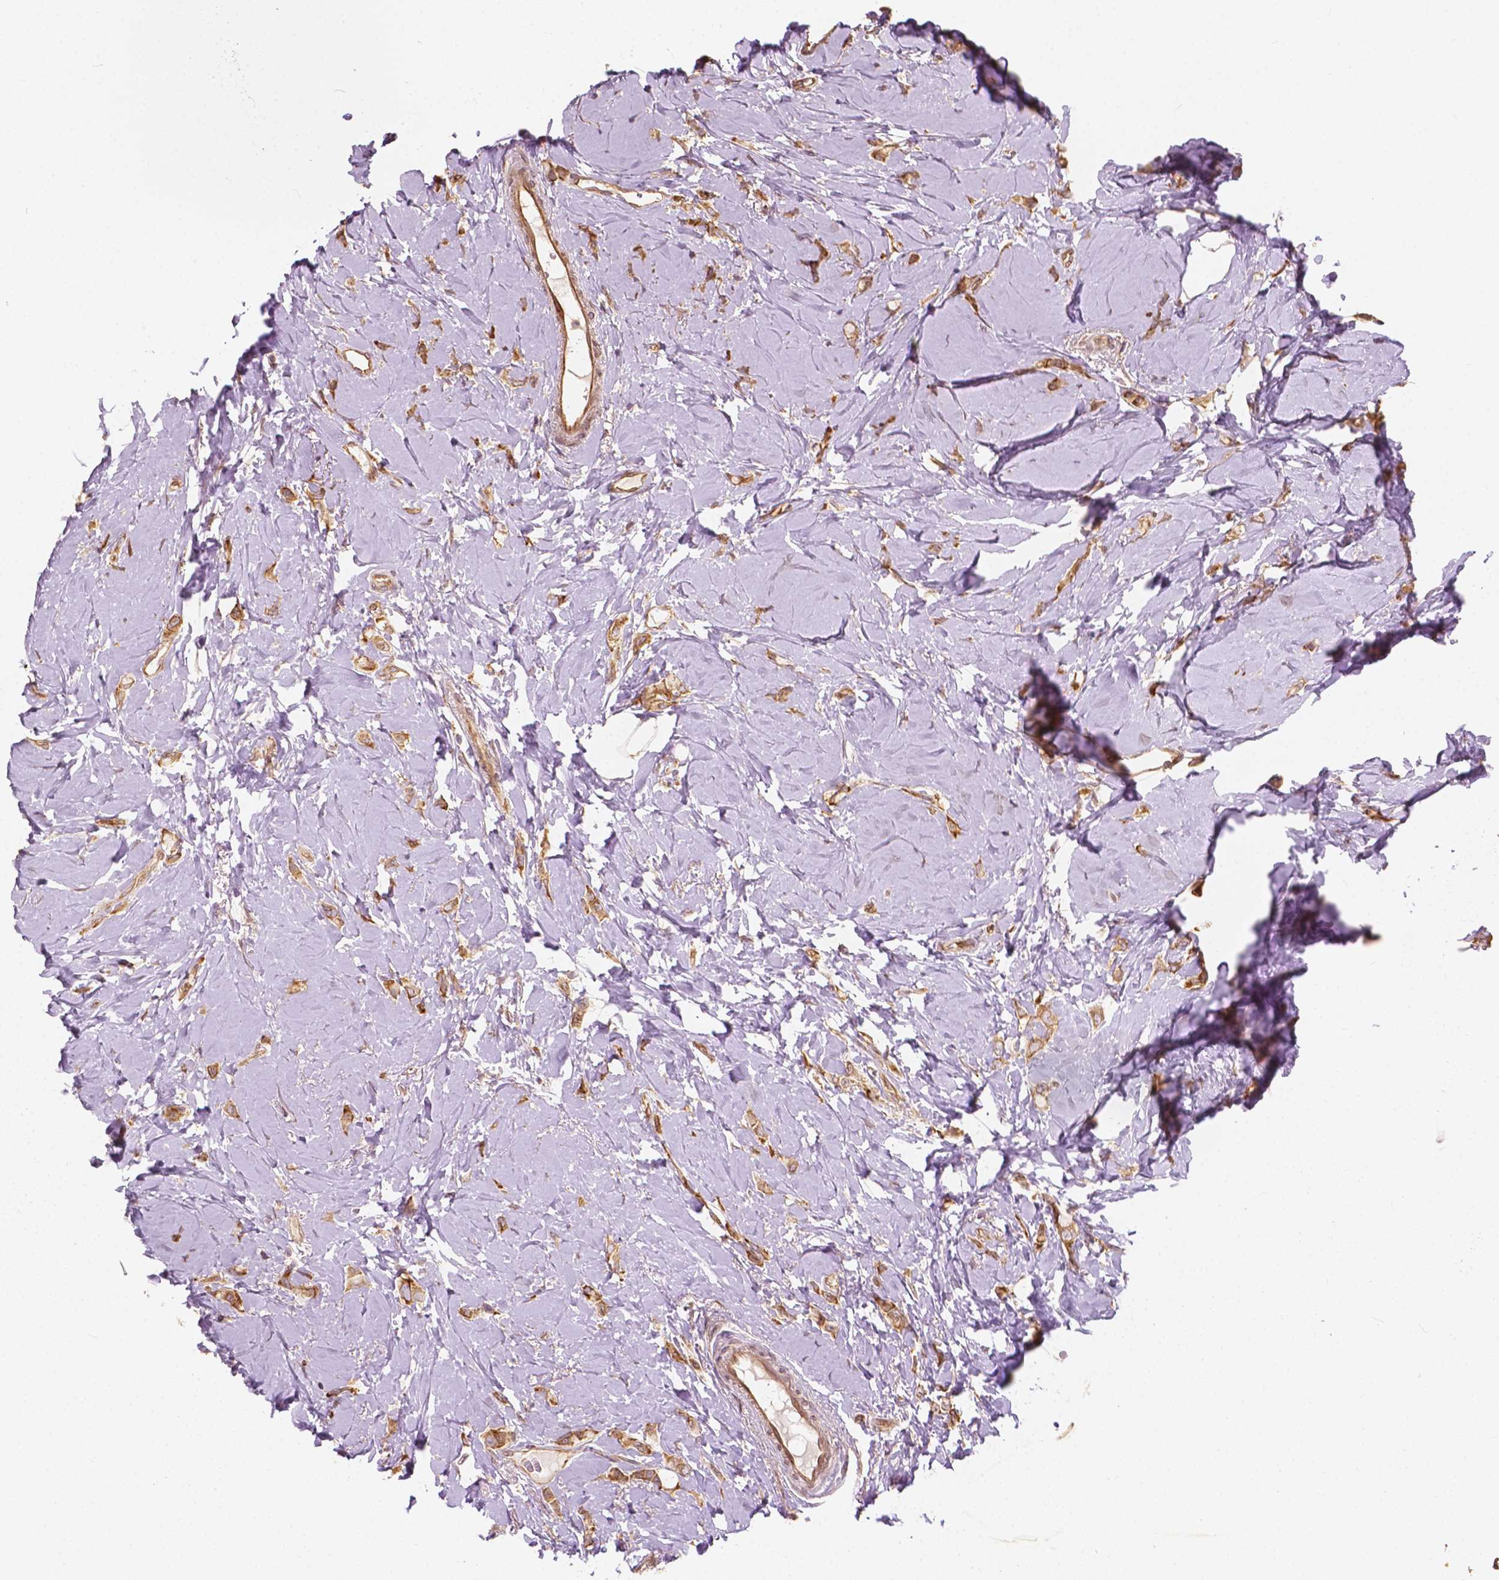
{"staining": {"intensity": "moderate", "quantity": ">75%", "location": "cytoplasmic/membranous"}, "tissue": "breast cancer", "cell_type": "Tumor cells", "image_type": "cancer", "snomed": [{"axis": "morphology", "description": "Lobular carcinoma"}, {"axis": "topography", "description": "Breast"}], "caption": "Lobular carcinoma (breast) stained with immunohistochemistry (IHC) demonstrates moderate cytoplasmic/membranous positivity in approximately >75% of tumor cells.", "gene": "G3BP1", "patient": {"sex": "female", "age": 66}}